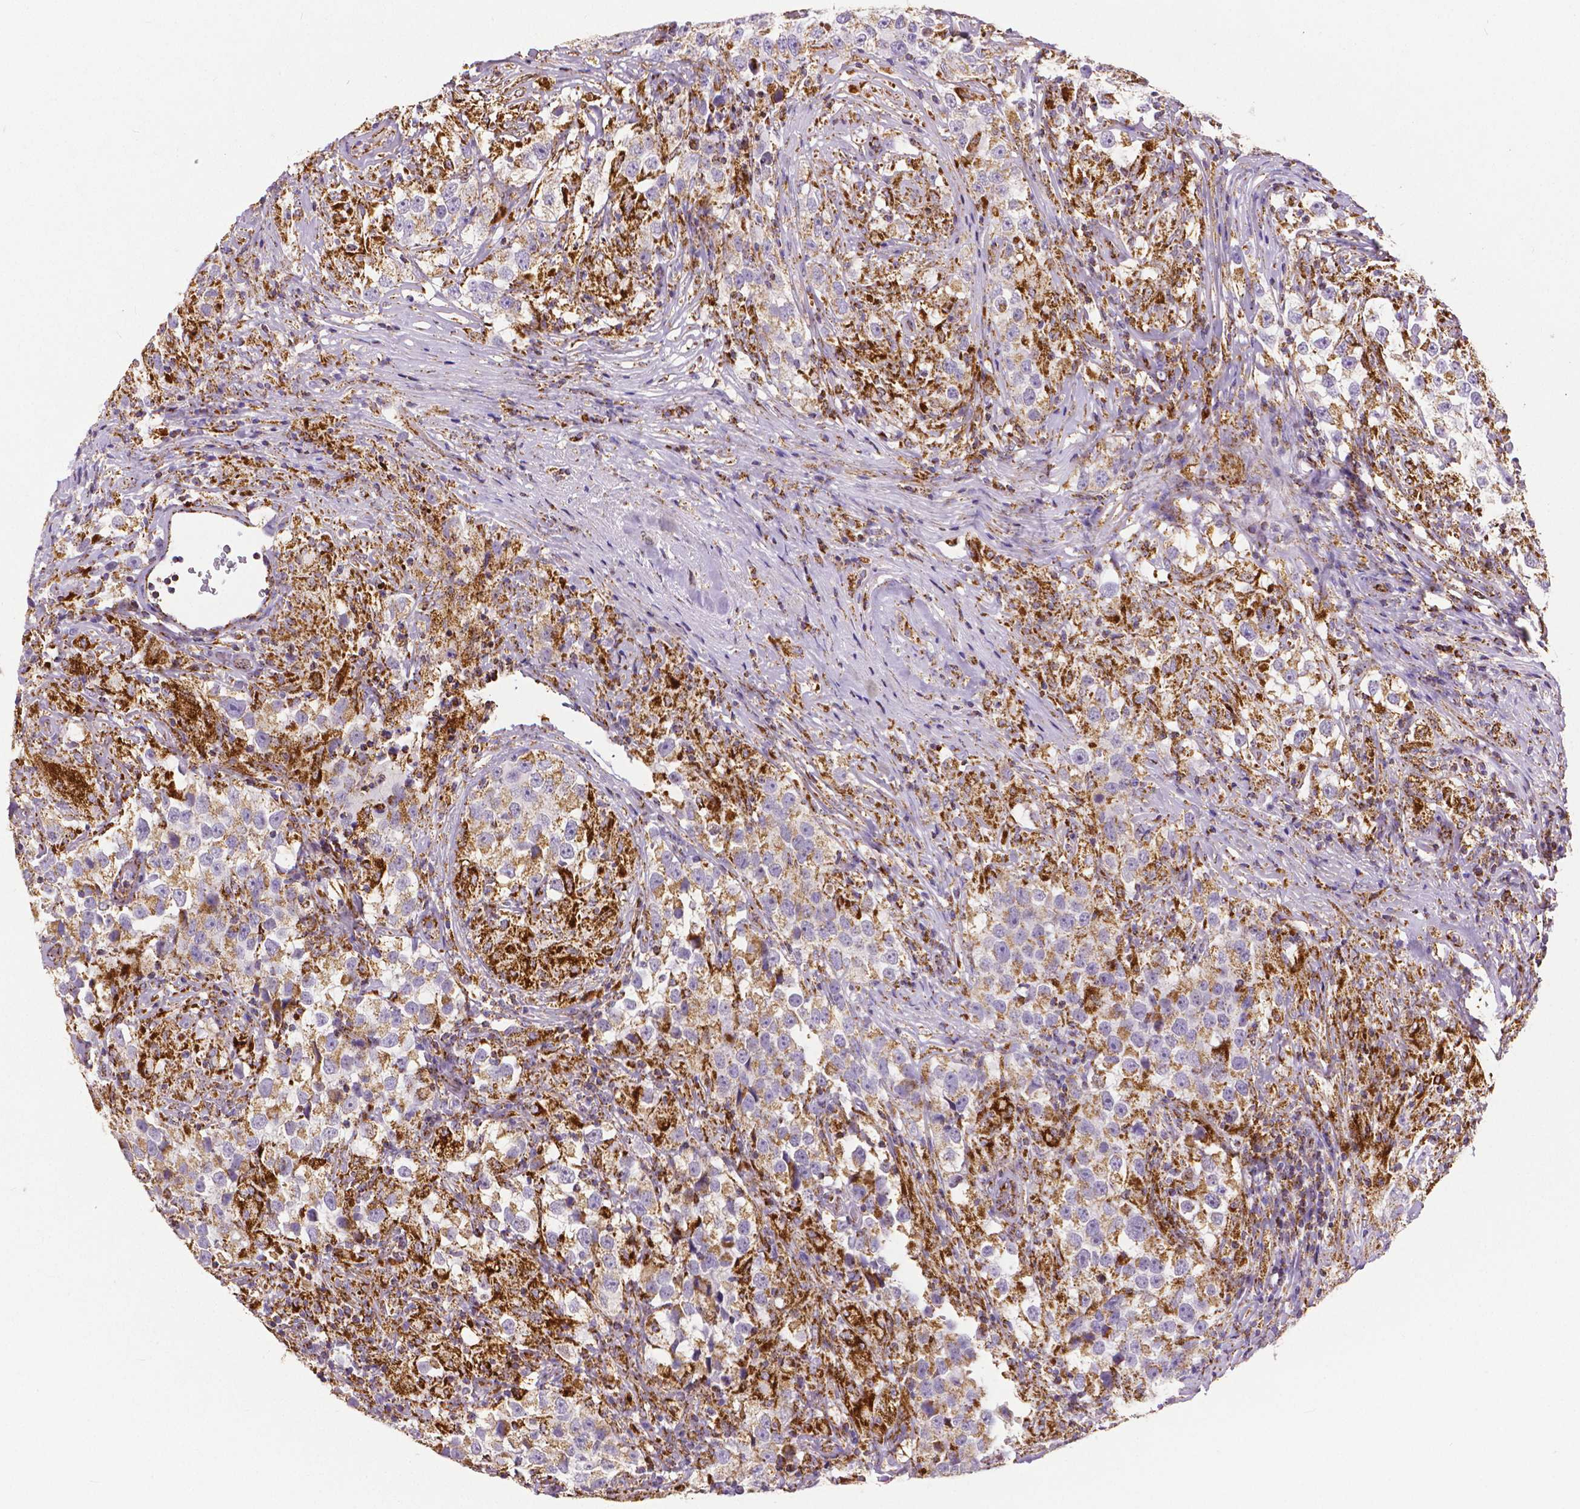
{"staining": {"intensity": "weak", "quantity": ">75%", "location": "cytoplasmic/membranous"}, "tissue": "testis cancer", "cell_type": "Tumor cells", "image_type": "cancer", "snomed": [{"axis": "morphology", "description": "Seminoma, NOS"}, {"axis": "topography", "description": "Testis"}], "caption": "Immunohistochemical staining of human testis seminoma demonstrates low levels of weak cytoplasmic/membranous protein expression in about >75% of tumor cells. (DAB = brown stain, brightfield microscopy at high magnification).", "gene": "MACC1", "patient": {"sex": "male", "age": 46}}